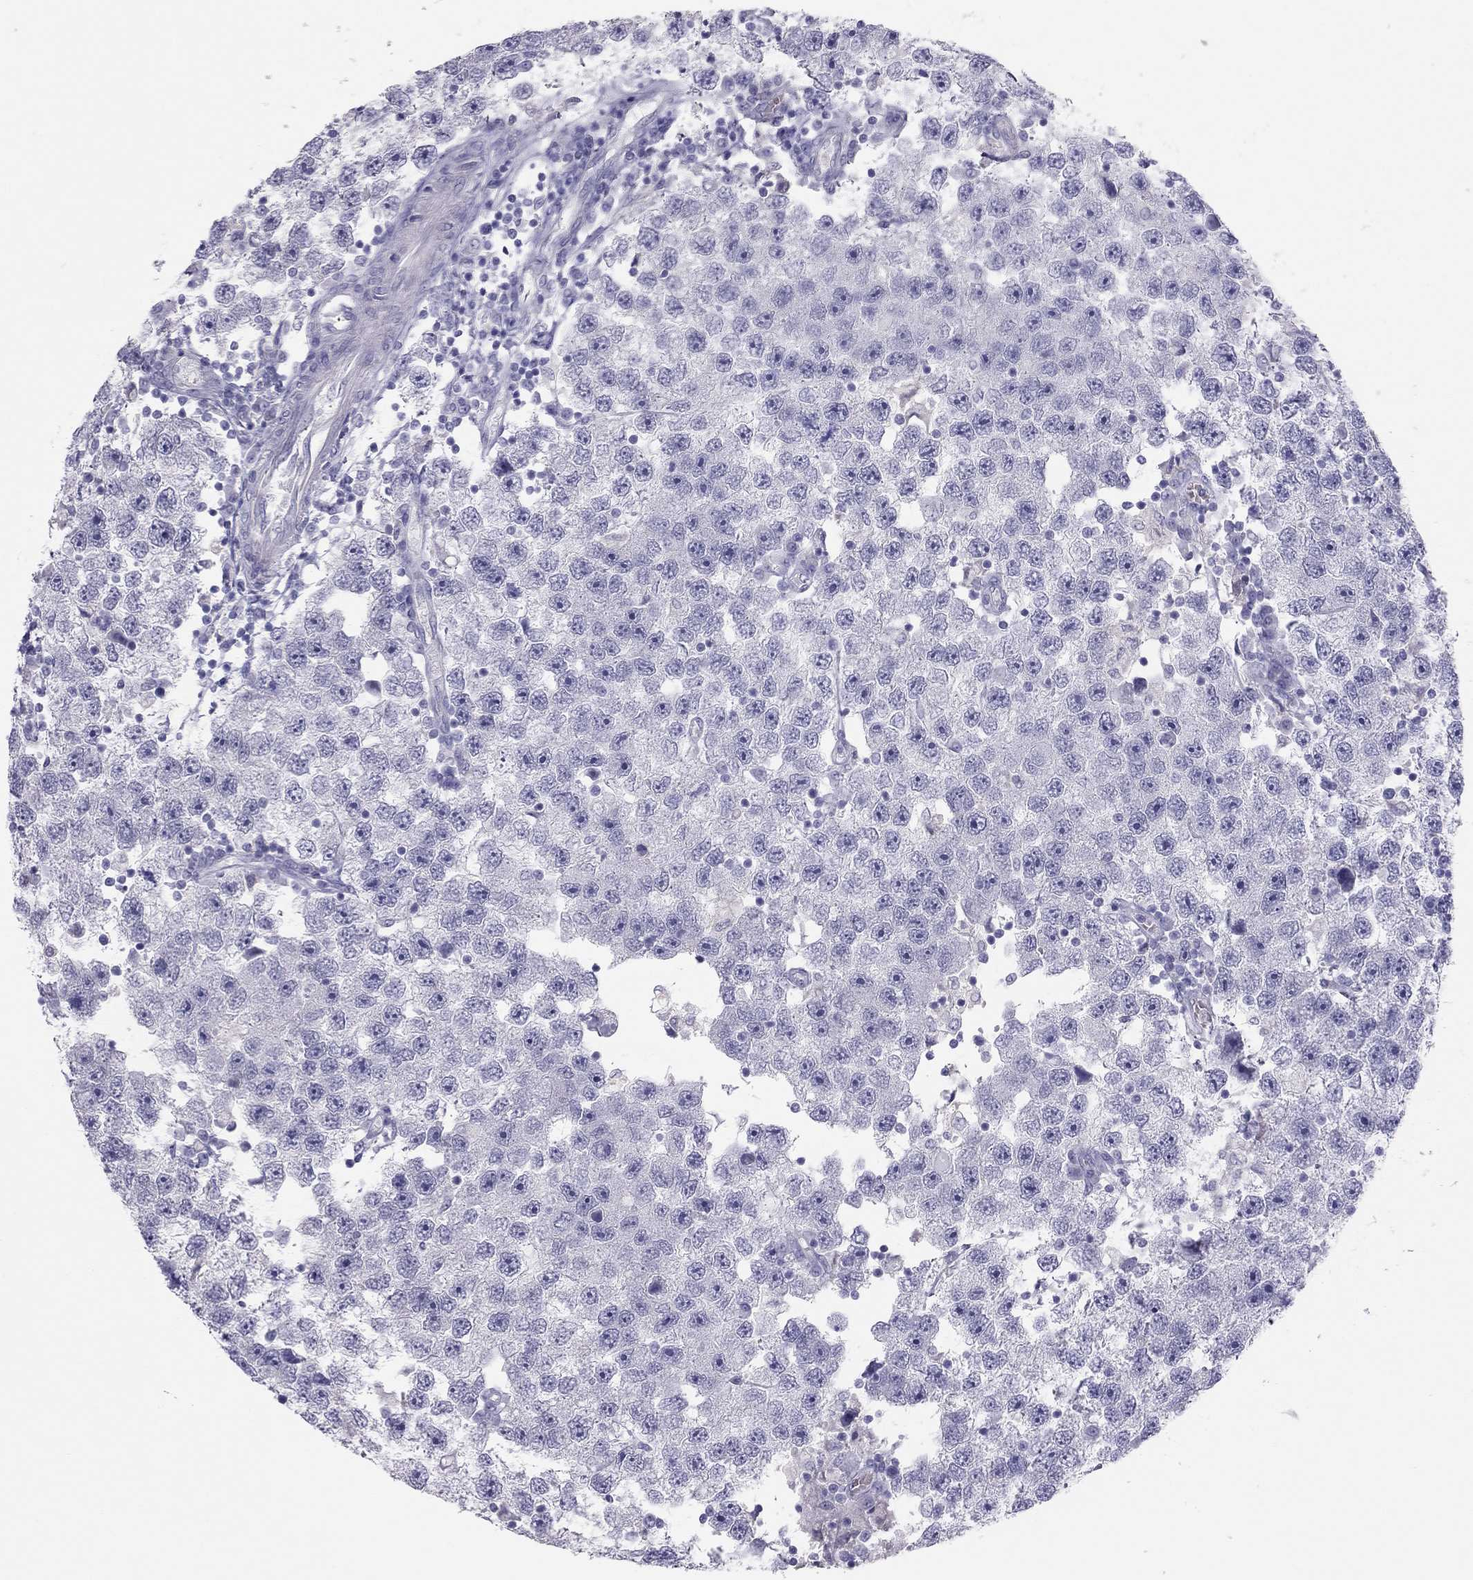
{"staining": {"intensity": "negative", "quantity": "none", "location": "none"}, "tissue": "testis cancer", "cell_type": "Tumor cells", "image_type": "cancer", "snomed": [{"axis": "morphology", "description": "Seminoma, NOS"}, {"axis": "topography", "description": "Testis"}], "caption": "IHC histopathology image of neoplastic tissue: testis cancer (seminoma) stained with DAB shows no significant protein expression in tumor cells.", "gene": "SPATA12", "patient": {"sex": "male", "age": 26}}